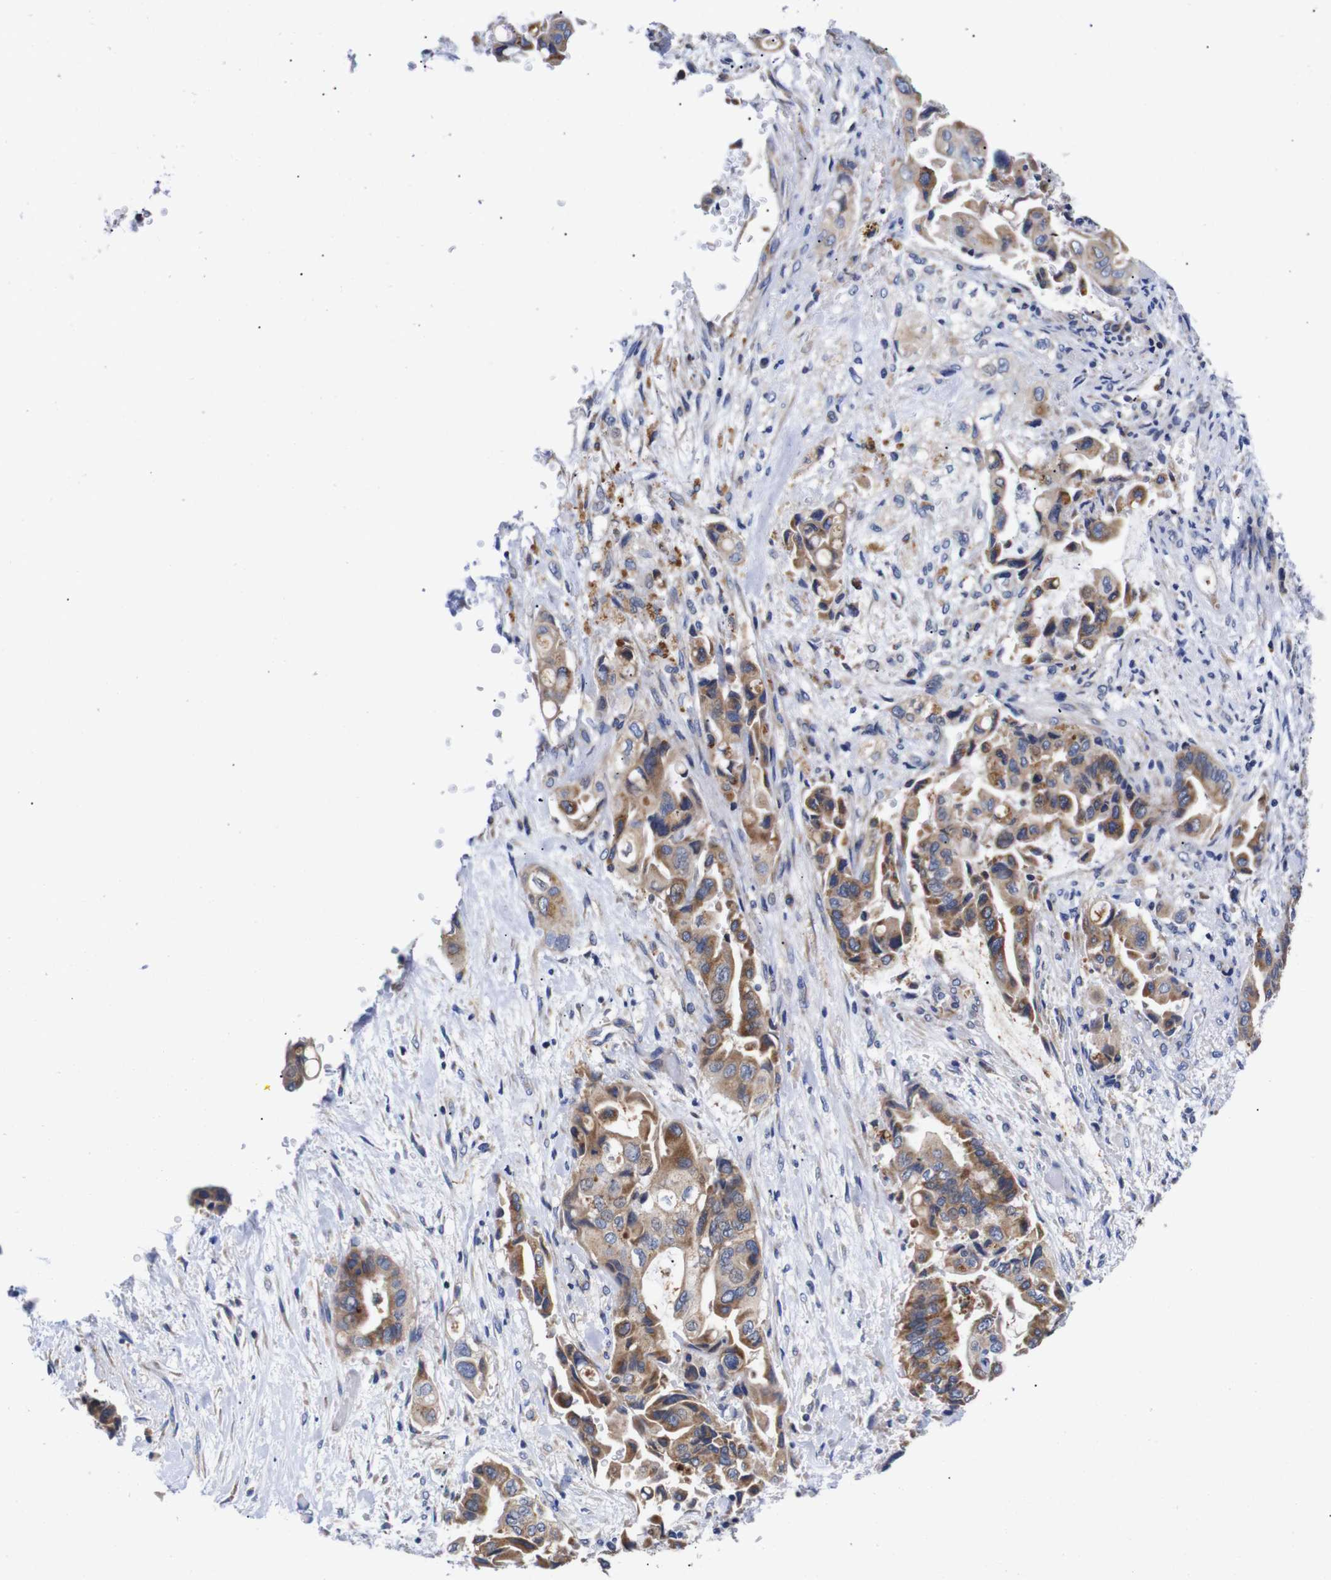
{"staining": {"intensity": "moderate", "quantity": ">75%", "location": "cytoplasmic/membranous"}, "tissue": "liver cancer", "cell_type": "Tumor cells", "image_type": "cancer", "snomed": [{"axis": "morphology", "description": "Cholangiocarcinoma"}, {"axis": "topography", "description": "Liver"}], "caption": "Immunohistochemical staining of cholangiocarcinoma (liver) demonstrates moderate cytoplasmic/membranous protein staining in about >75% of tumor cells.", "gene": "OPN3", "patient": {"sex": "female", "age": 61}}